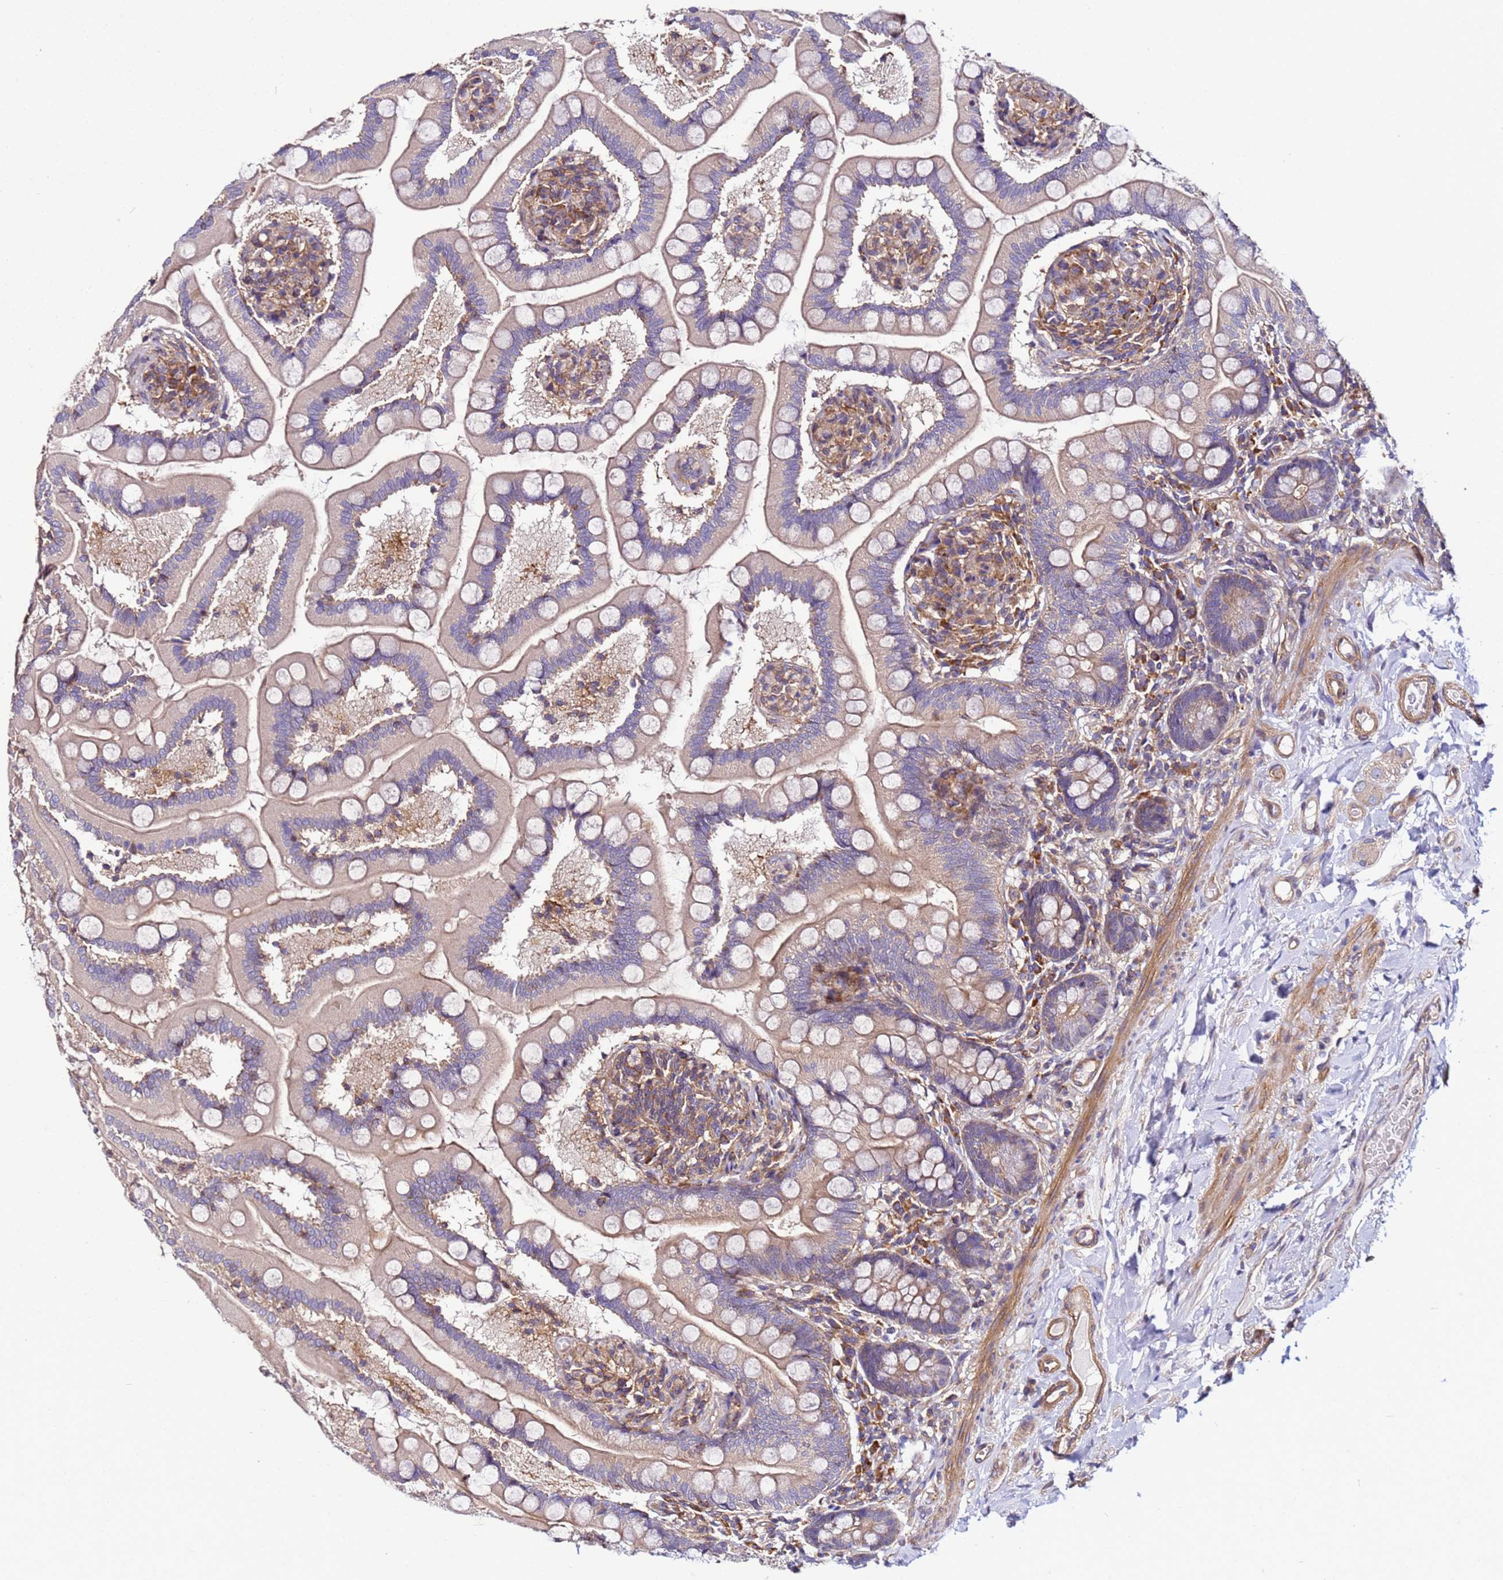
{"staining": {"intensity": "moderate", "quantity": "25%-75%", "location": "cytoplasmic/membranous"}, "tissue": "small intestine", "cell_type": "Glandular cells", "image_type": "normal", "snomed": [{"axis": "morphology", "description": "Normal tissue, NOS"}, {"axis": "topography", "description": "Small intestine"}], "caption": "A medium amount of moderate cytoplasmic/membranous staining is present in about 25%-75% of glandular cells in benign small intestine.", "gene": "STK38L", "patient": {"sex": "female", "age": 64}}